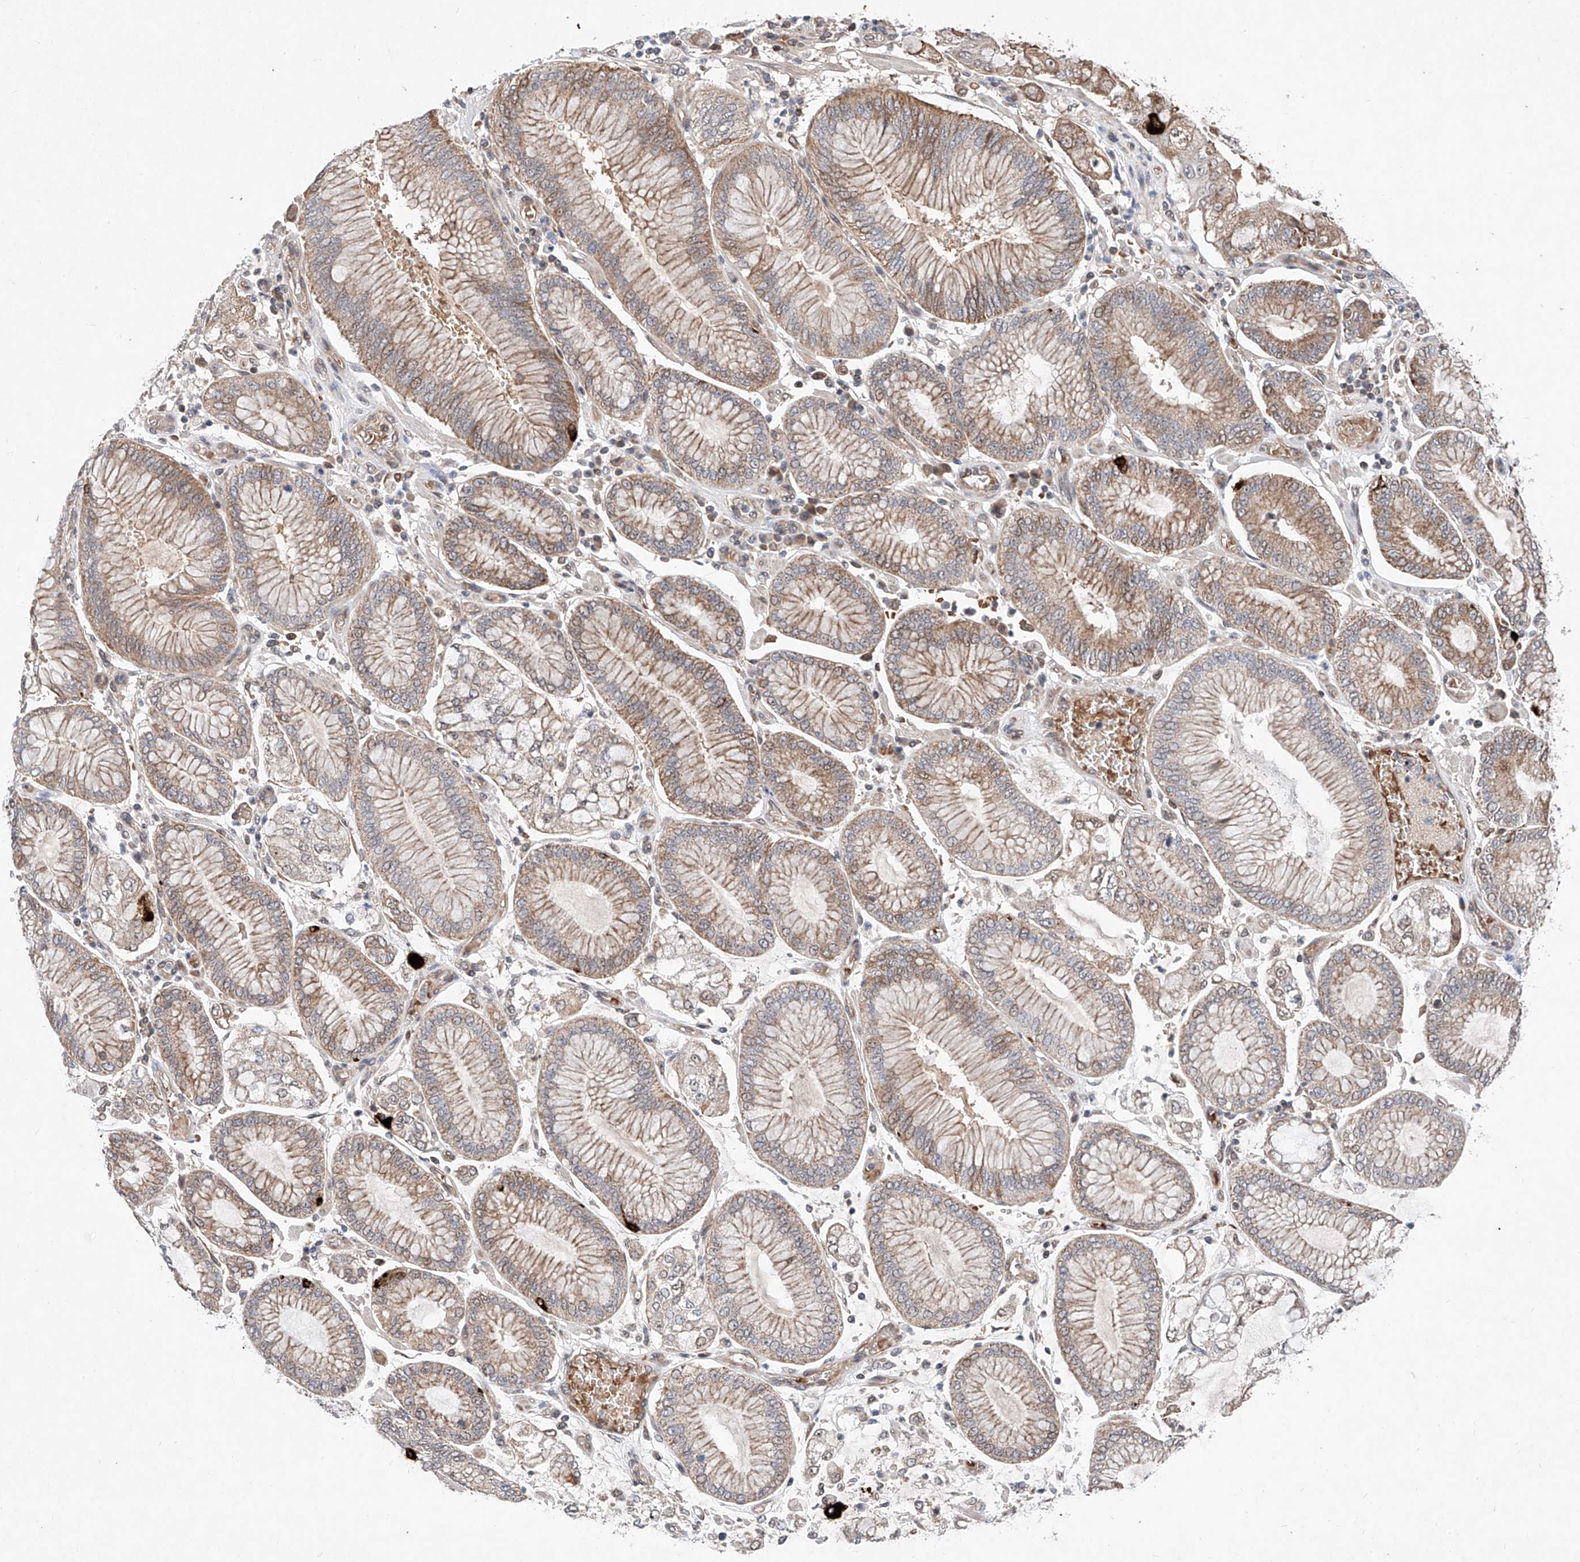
{"staining": {"intensity": "moderate", "quantity": ">75%", "location": "cytoplasmic/membranous"}, "tissue": "stomach cancer", "cell_type": "Tumor cells", "image_type": "cancer", "snomed": [{"axis": "morphology", "description": "Adenocarcinoma, NOS"}, {"axis": "topography", "description": "Stomach"}], "caption": "Approximately >75% of tumor cells in stomach adenocarcinoma exhibit moderate cytoplasmic/membranous protein positivity as visualized by brown immunohistochemical staining.", "gene": "FASTK", "patient": {"sex": "male", "age": 76}}